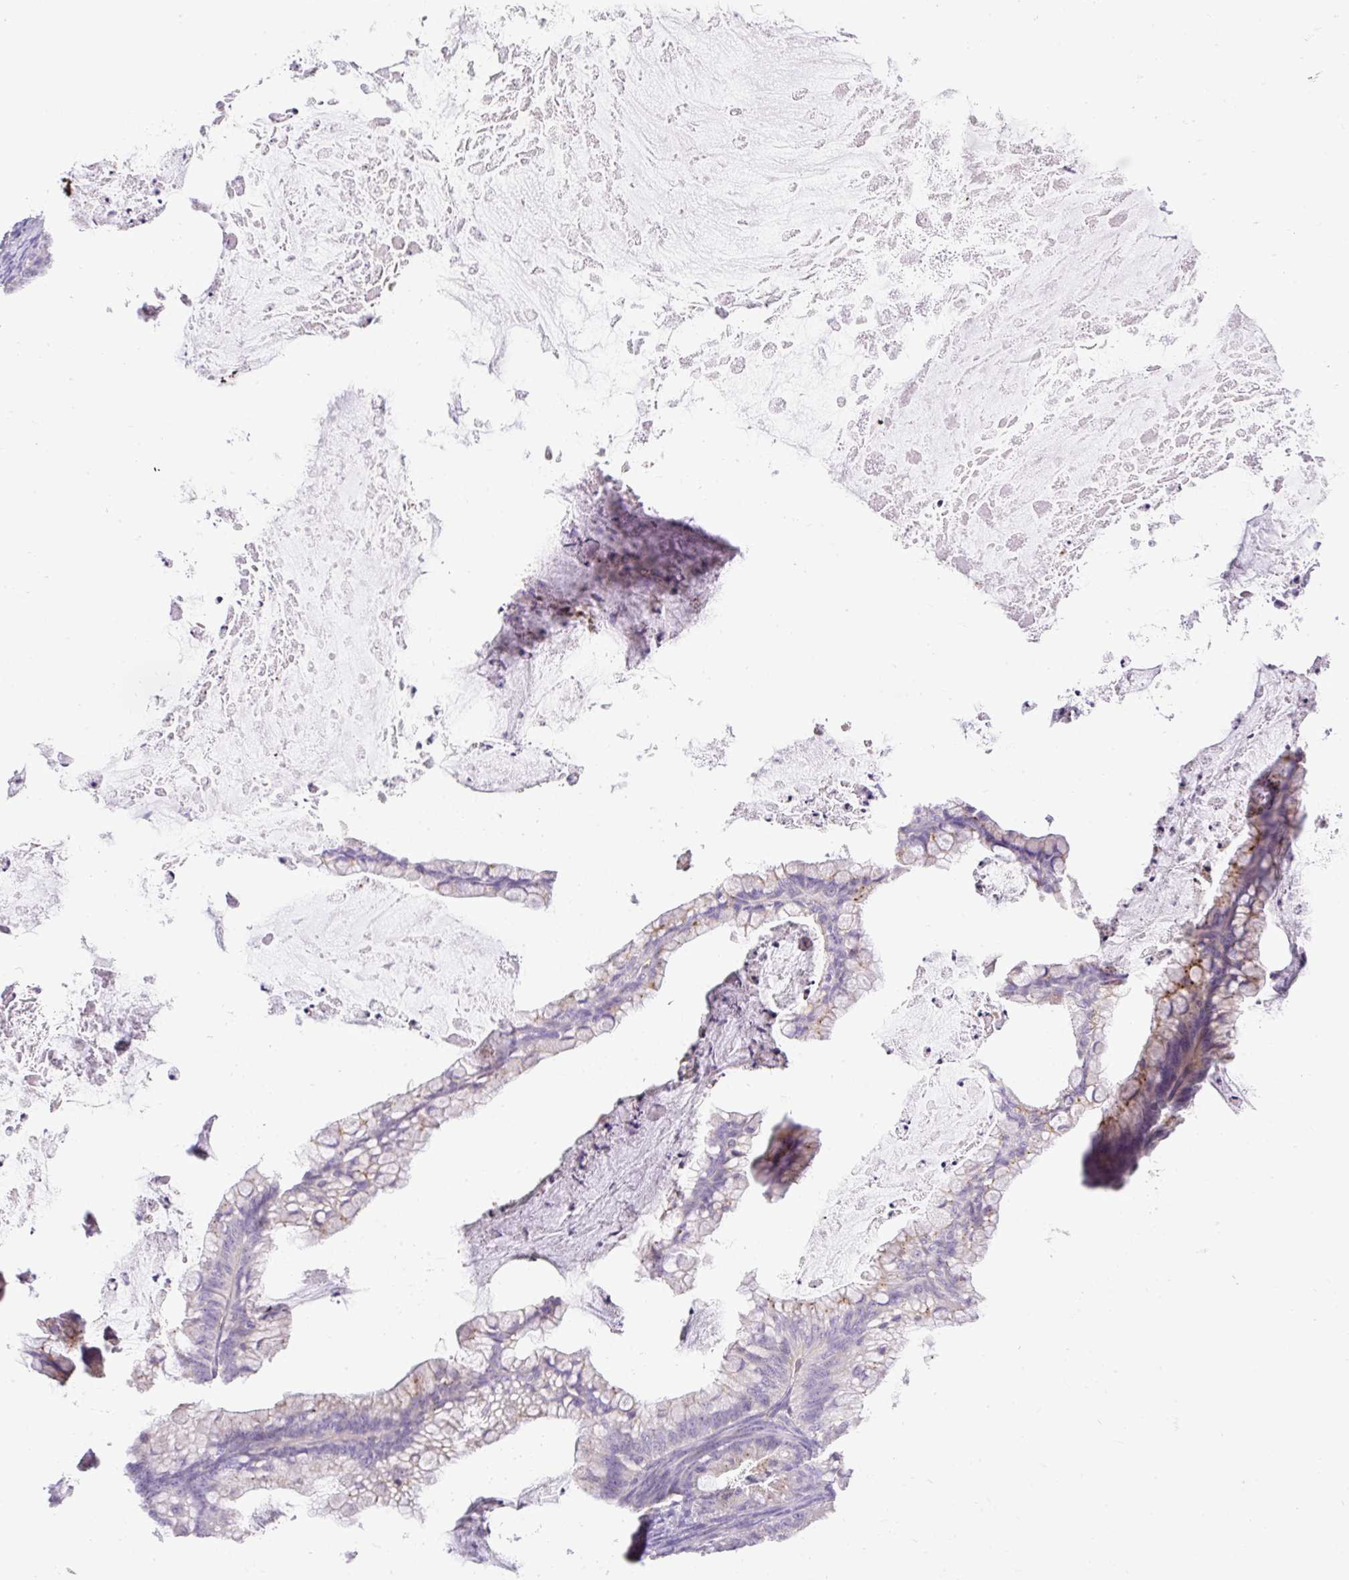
{"staining": {"intensity": "negative", "quantity": "none", "location": "none"}, "tissue": "ovarian cancer", "cell_type": "Tumor cells", "image_type": "cancer", "snomed": [{"axis": "morphology", "description": "Cystadenocarcinoma, mucinous, NOS"}, {"axis": "topography", "description": "Ovary"}], "caption": "This is an immunohistochemistry image of ovarian cancer (mucinous cystadenocarcinoma). There is no staining in tumor cells.", "gene": "HEXB", "patient": {"sex": "female", "age": 35}}